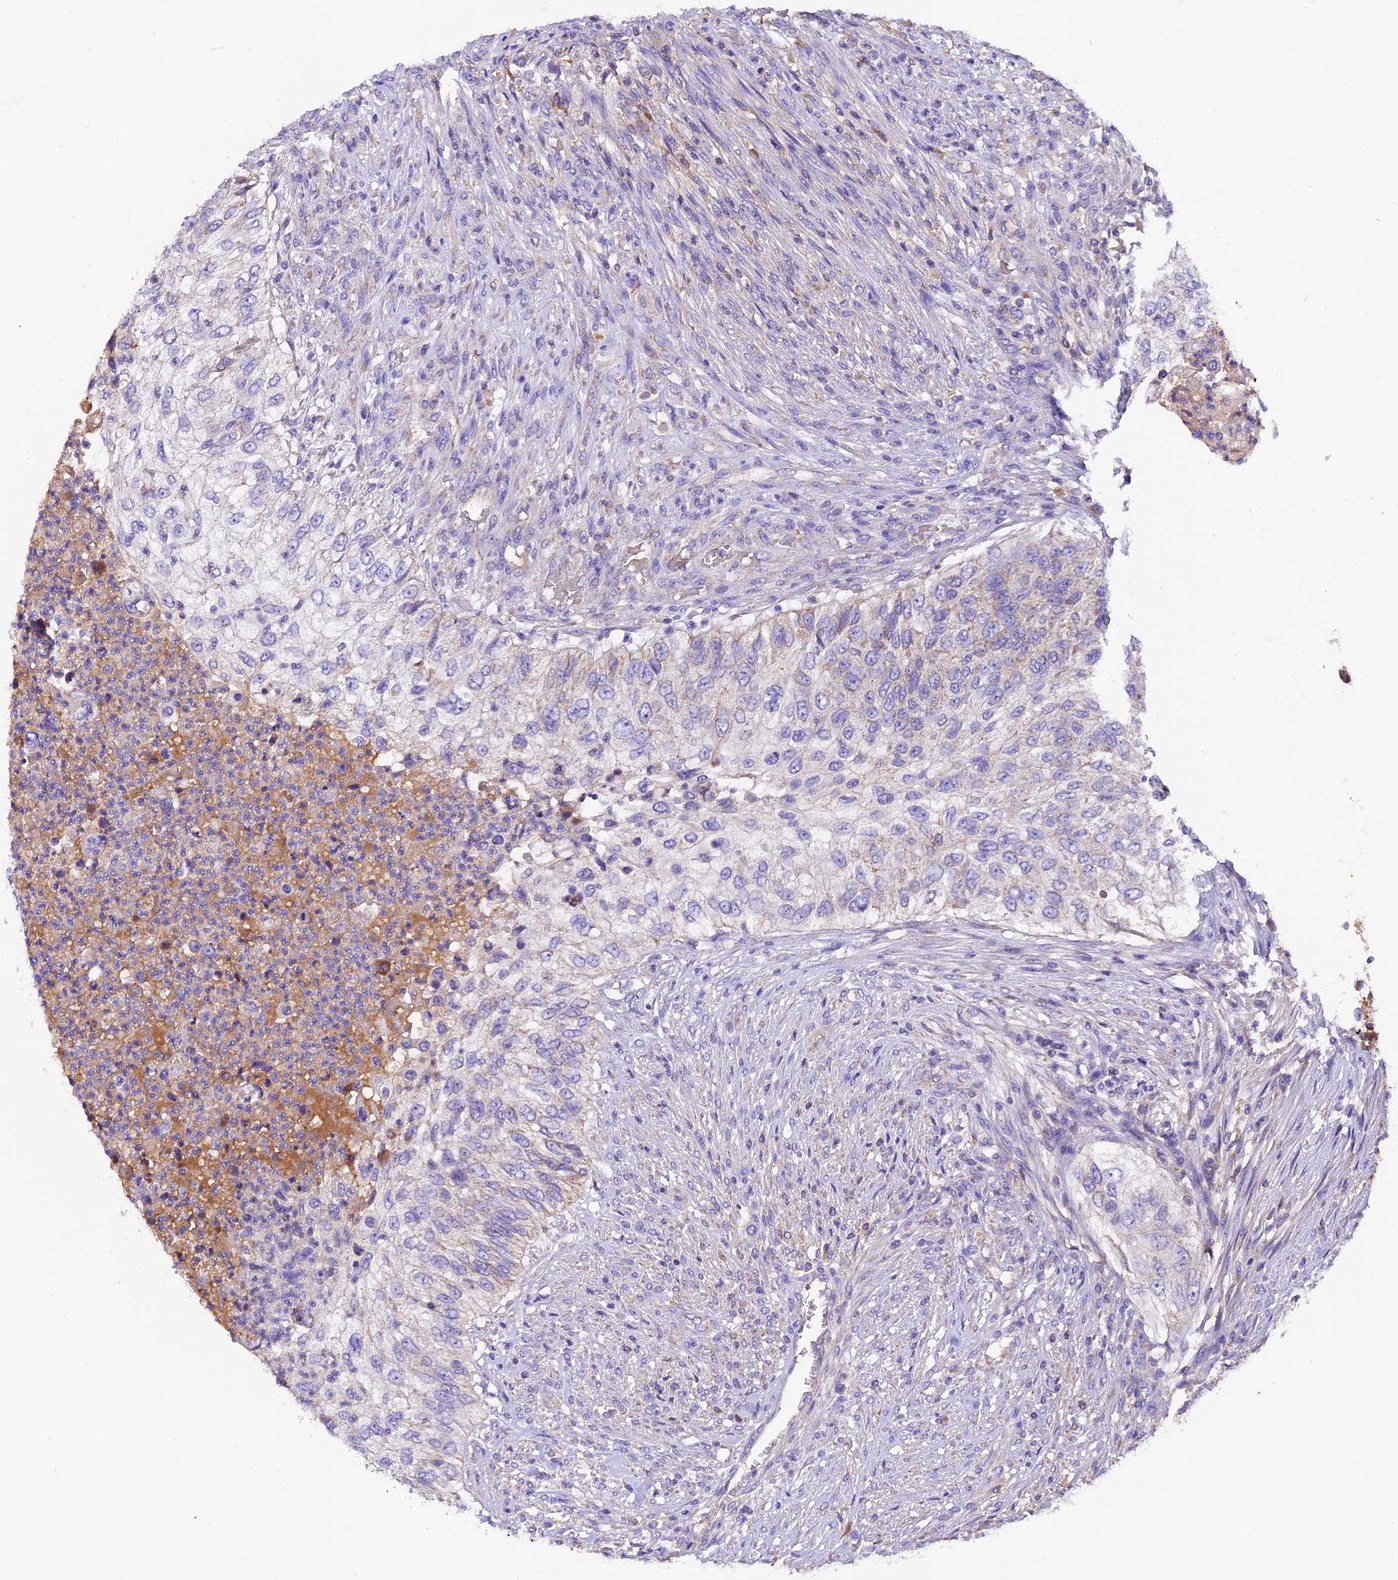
{"staining": {"intensity": "negative", "quantity": "none", "location": "none"}, "tissue": "urothelial cancer", "cell_type": "Tumor cells", "image_type": "cancer", "snomed": [{"axis": "morphology", "description": "Urothelial carcinoma, High grade"}, {"axis": "topography", "description": "Urinary bladder"}], "caption": "High power microscopy micrograph of an immunohistochemistry histopathology image of urothelial carcinoma (high-grade), revealing no significant staining in tumor cells.", "gene": "SIX5", "patient": {"sex": "female", "age": 60}}